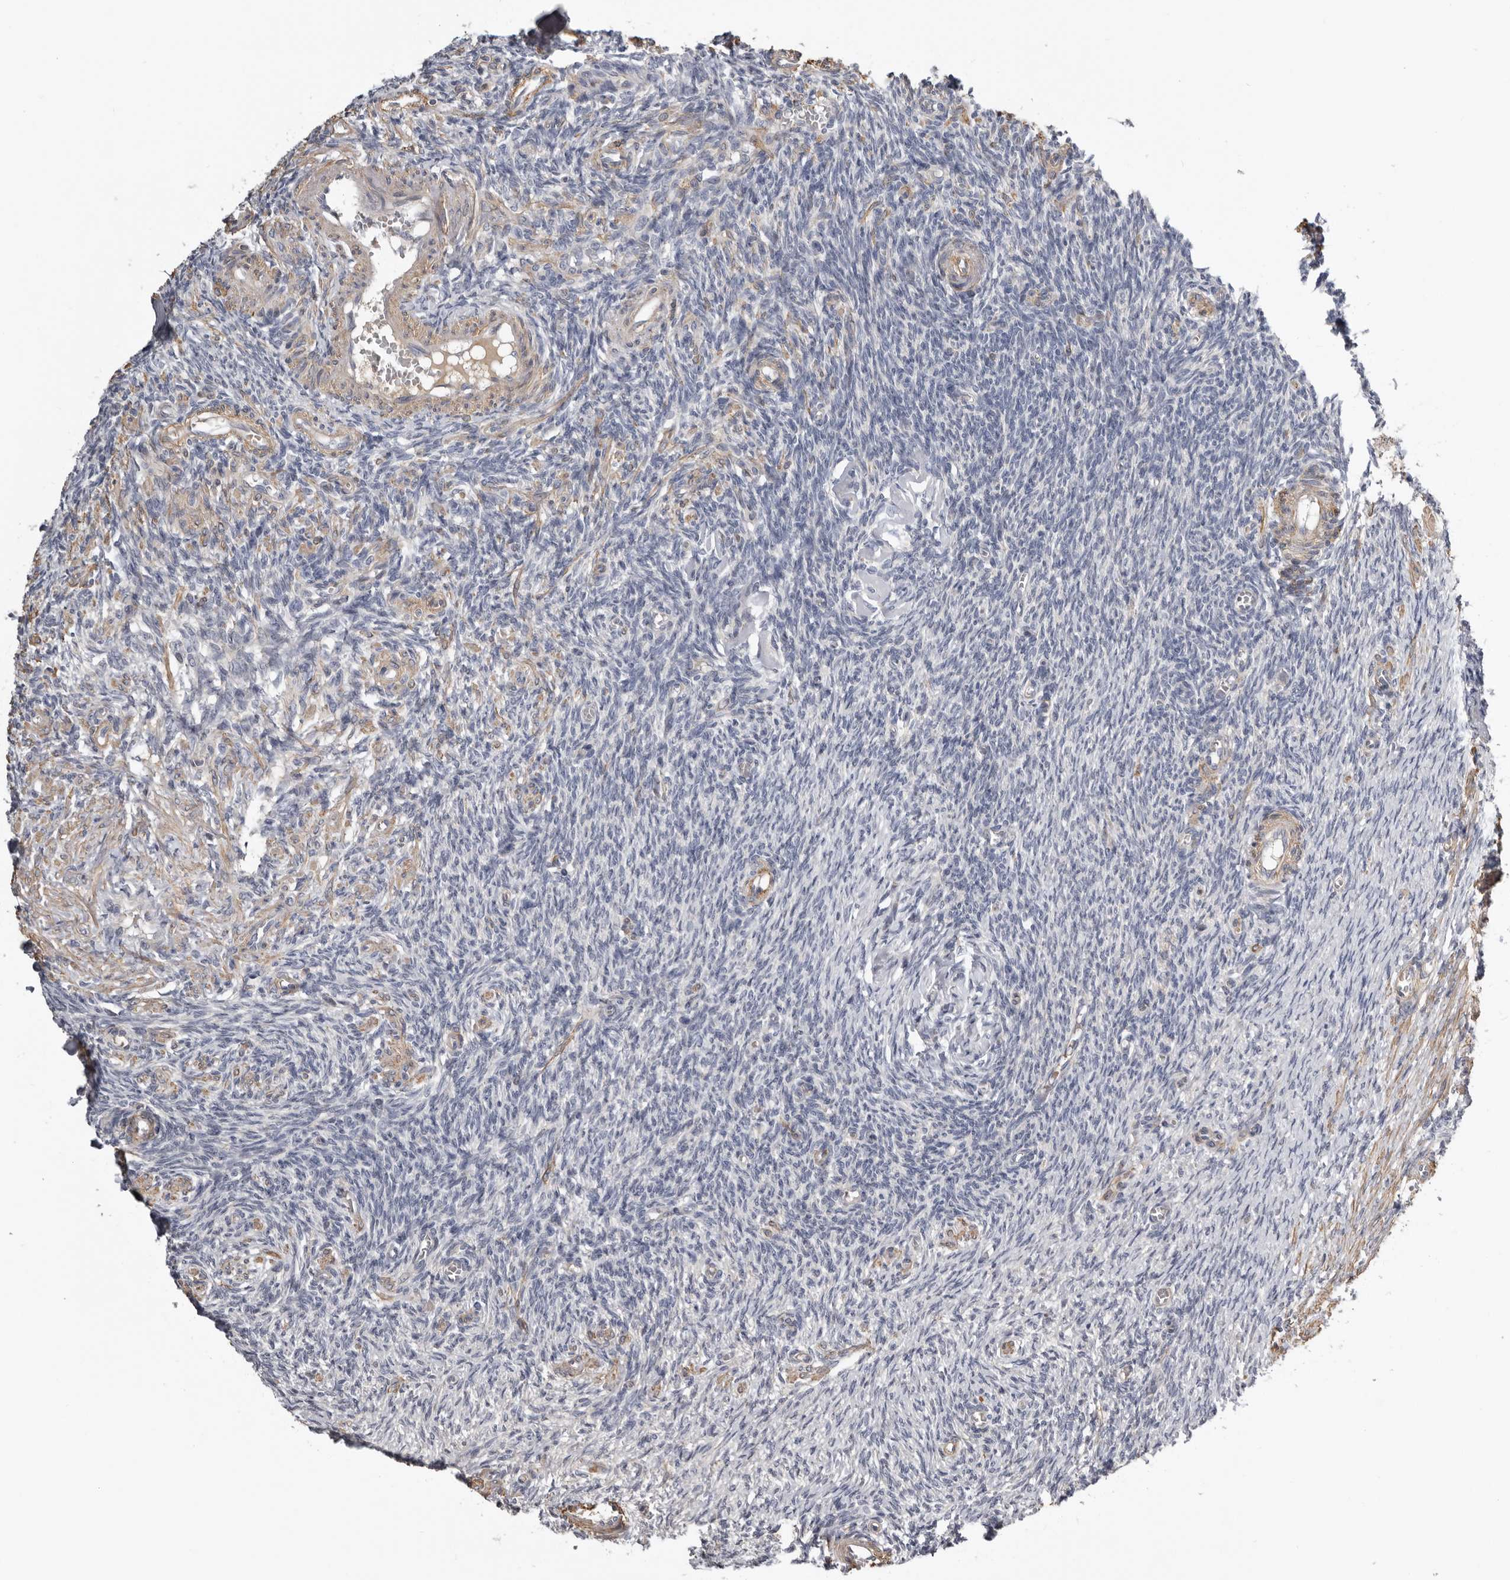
{"staining": {"intensity": "negative", "quantity": "none", "location": "none"}, "tissue": "ovary", "cell_type": "Ovarian stroma cells", "image_type": "normal", "snomed": [{"axis": "morphology", "description": "Normal tissue, NOS"}, {"axis": "topography", "description": "Ovary"}], "caption": "Protein analysis of benign ovary reveals no significant positivity in ovarian stroma cells.", "gene": "CDCA8", "patient": {"sex": "female", "age": 27}}